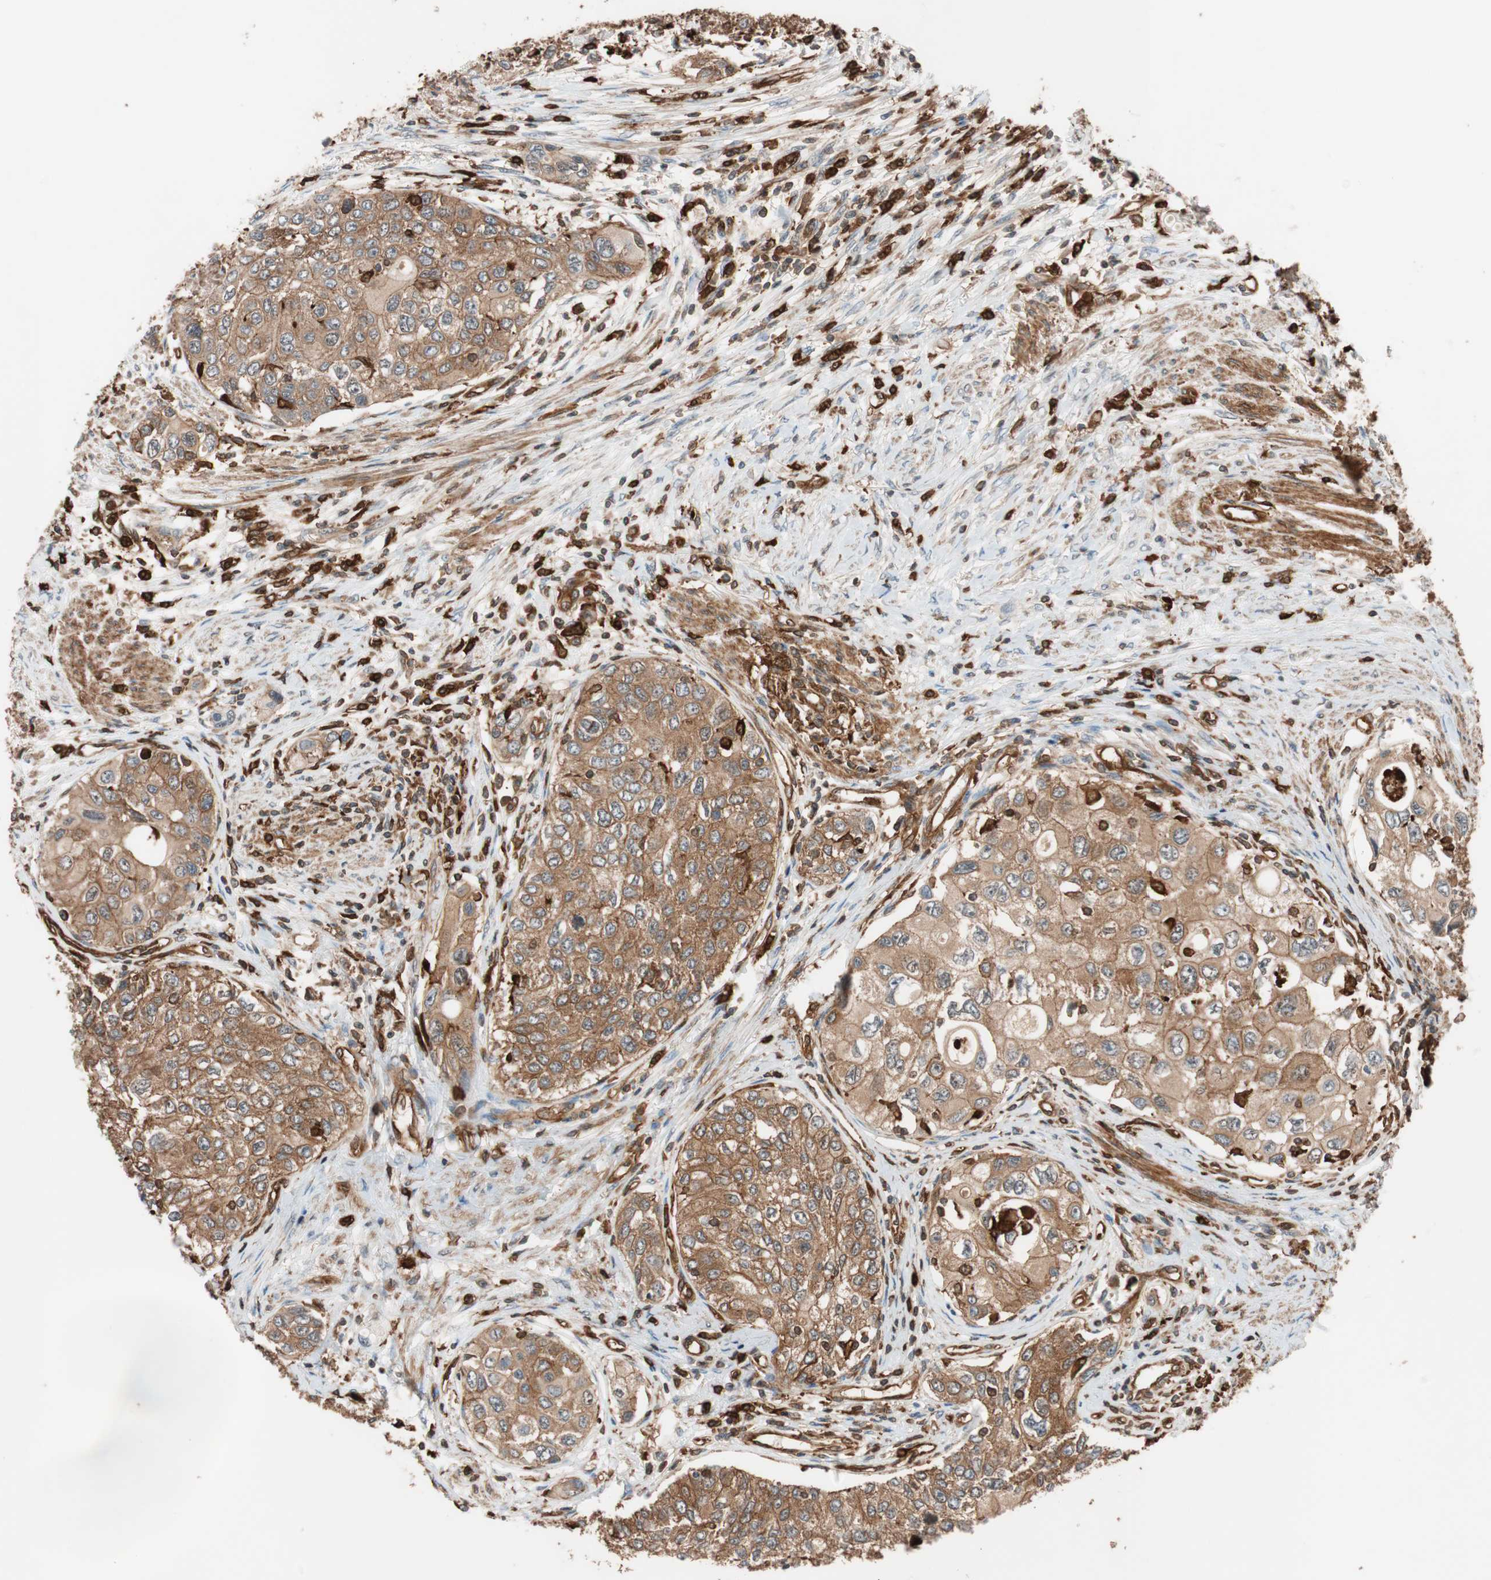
{"staining": {"intensity": "moderate", "quantity": ">75%", "location": "cytoplasmic/membranous"}, "tissue": "urothelial cancer", "cell_type": "Tumor cells", "image_type": "cancer", "snomed": [{"axis": "morphology", "description": "Urothelial carcinoma, High grade"}, {"axis": "topography", "description": "Urinary bladder"}], "caption": "Human urothelial cancer stained with a protein marker displays moderate staining in tumor cells.", "gene": "VASP", "patient": {"sex": "female", "age": 56}}